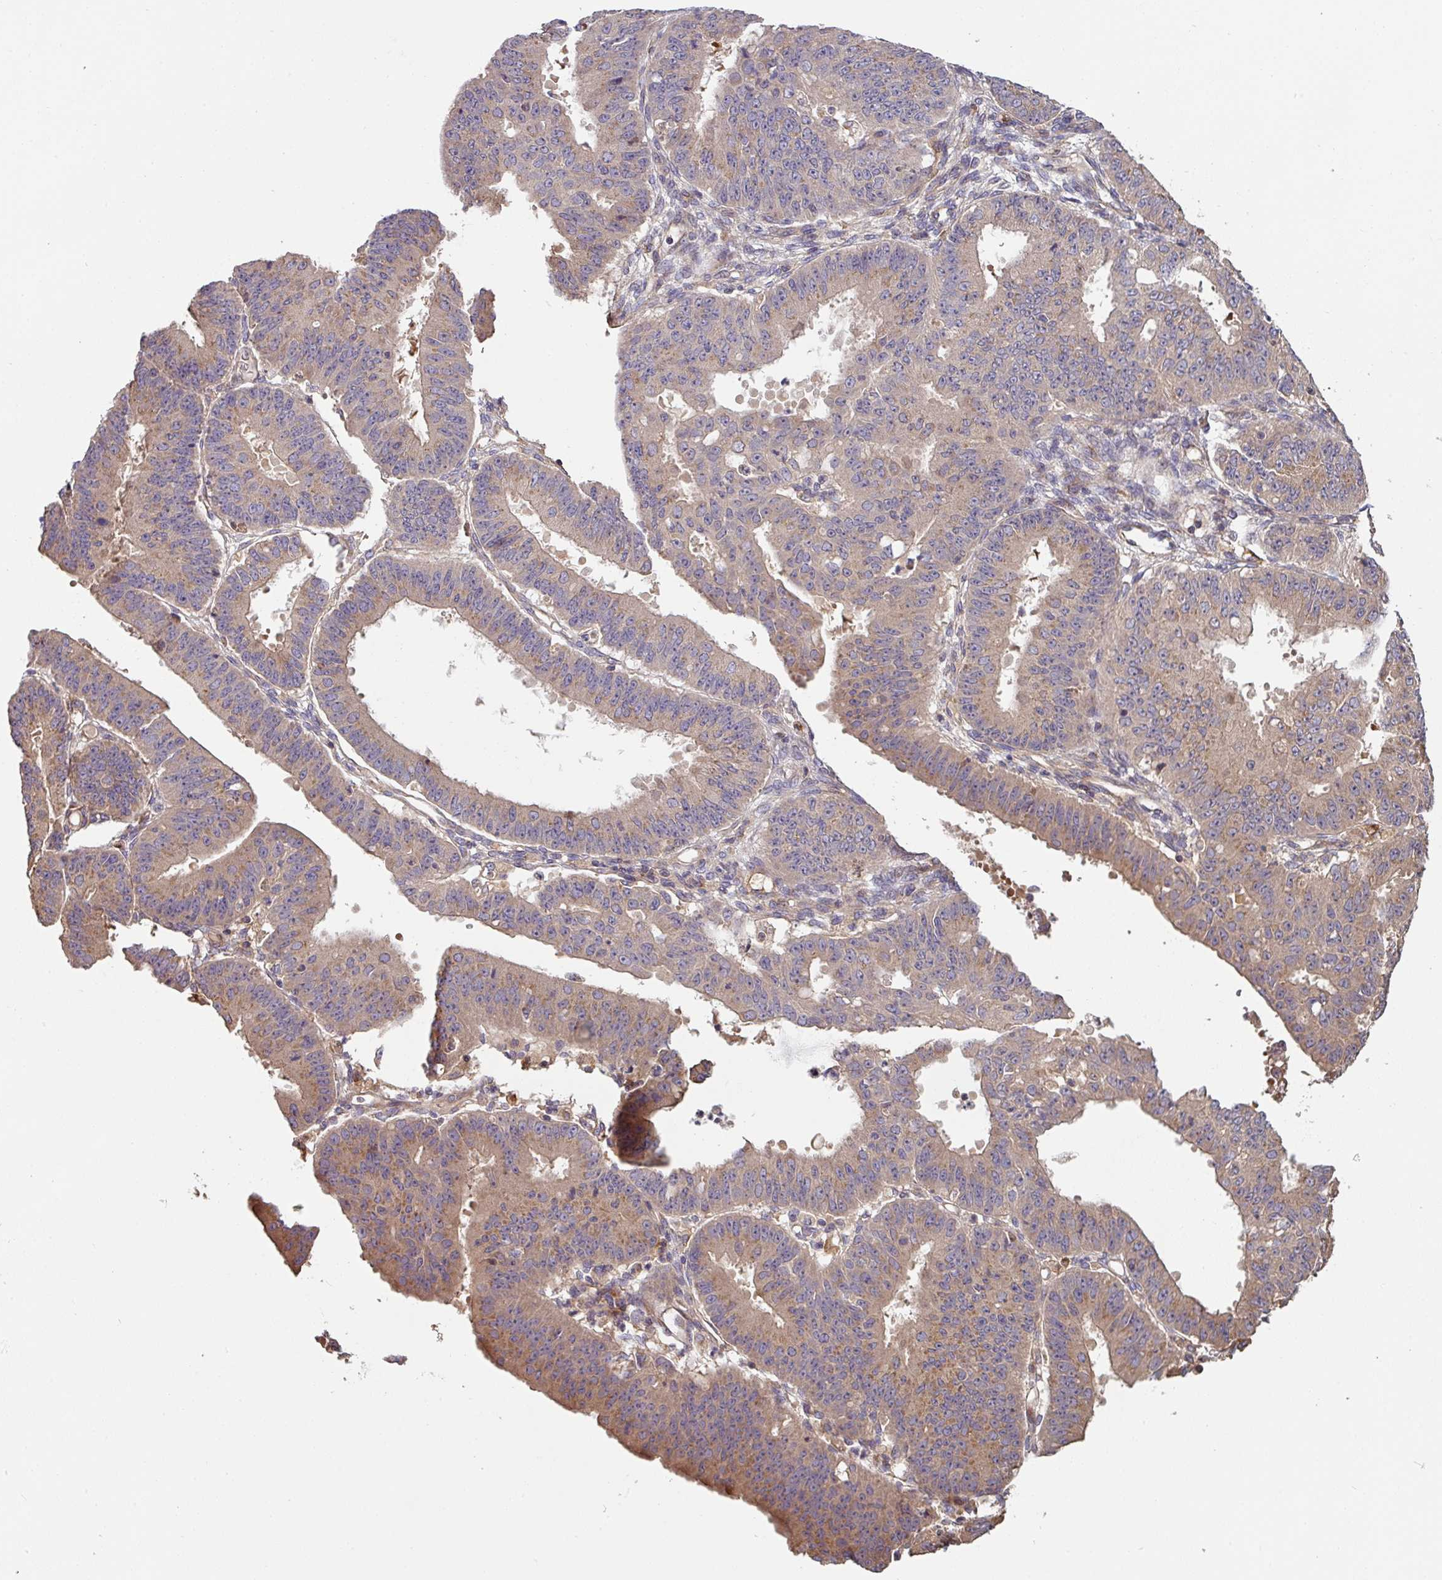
{"staining": {"intensity": "moderate", "quantity": "25%-75%", "location": "cytoplasmic/membranous"}, "tissue": "ovarian cancer", "cell_type": "Tumor cells", "image_type": "cancer", "snomed": [{"axis": "morphology", "description": "Carcinoma, endometroid"}, {"axis": "topography", "description": "Appendix"}, {"axis": "topography", "description": "Ovary"}], "caption": "A brown stain labels moderate cytoplasmic/membranous staining of a protein in ovarian cancer (endometroid carcinoma) tumor cells.", "gene": "SIK1", "patient": {"sex": "female", "age": 42}}